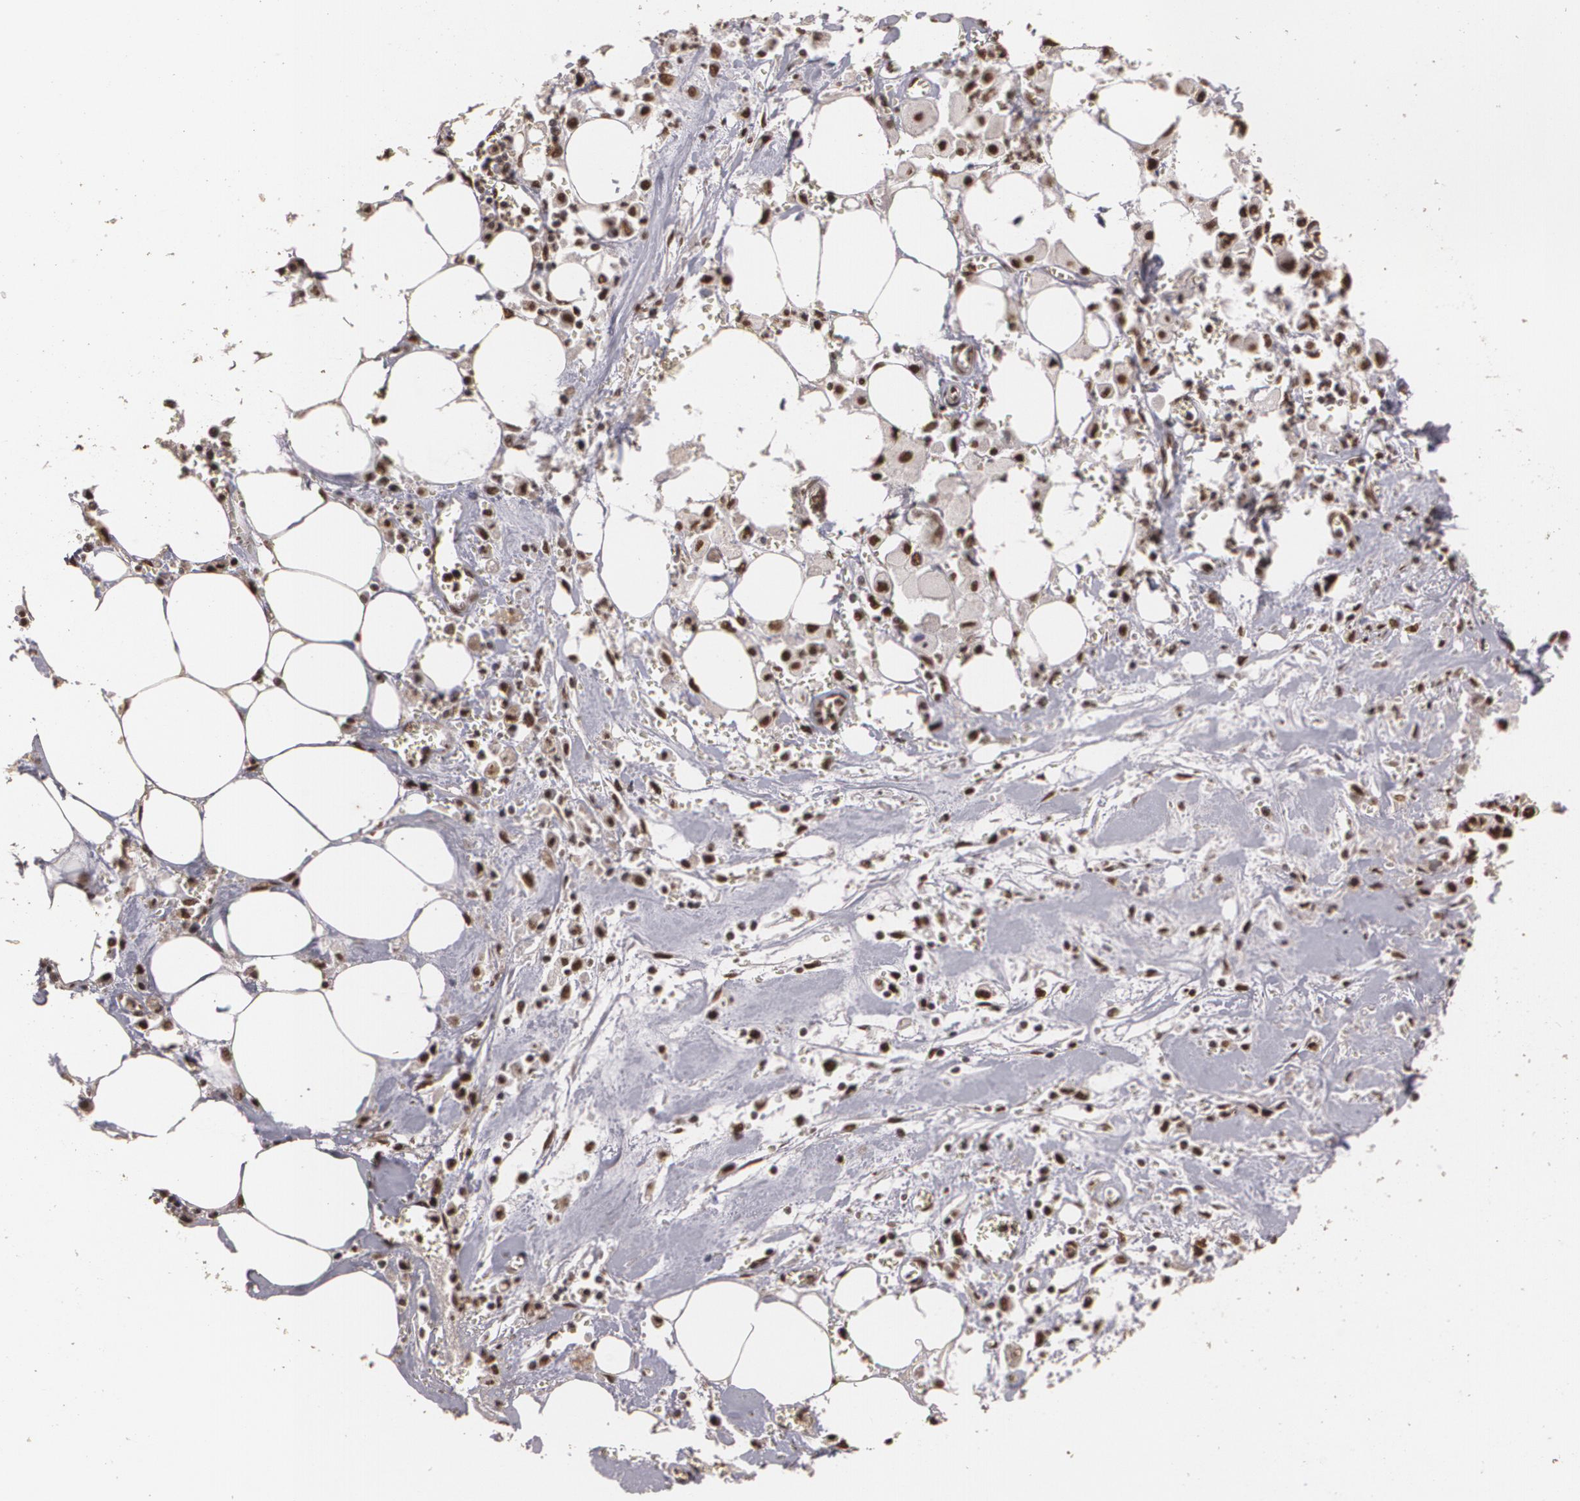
{"staining": {"intensity": "strong", "quantity": ">75%", "location": "nuclear"}, "tissue": "pancreatic cancer", "cell_type": "Tumor cells", "image_type": "cancer", "snomed": [{"axis": "morphology", "description": "Adenocarcinoma, NOS"}, {"axis": "topography", "description": "Pancreas"}], "caption": "Protein positivity by immunohistochemistry (IHC) demonstrates strong nuclear expression in about >75% of tumor cells in adenocarcinoma (pancreatic).", "gene": "RCOR1", "patient": {"sex": "female", "age": 70}}